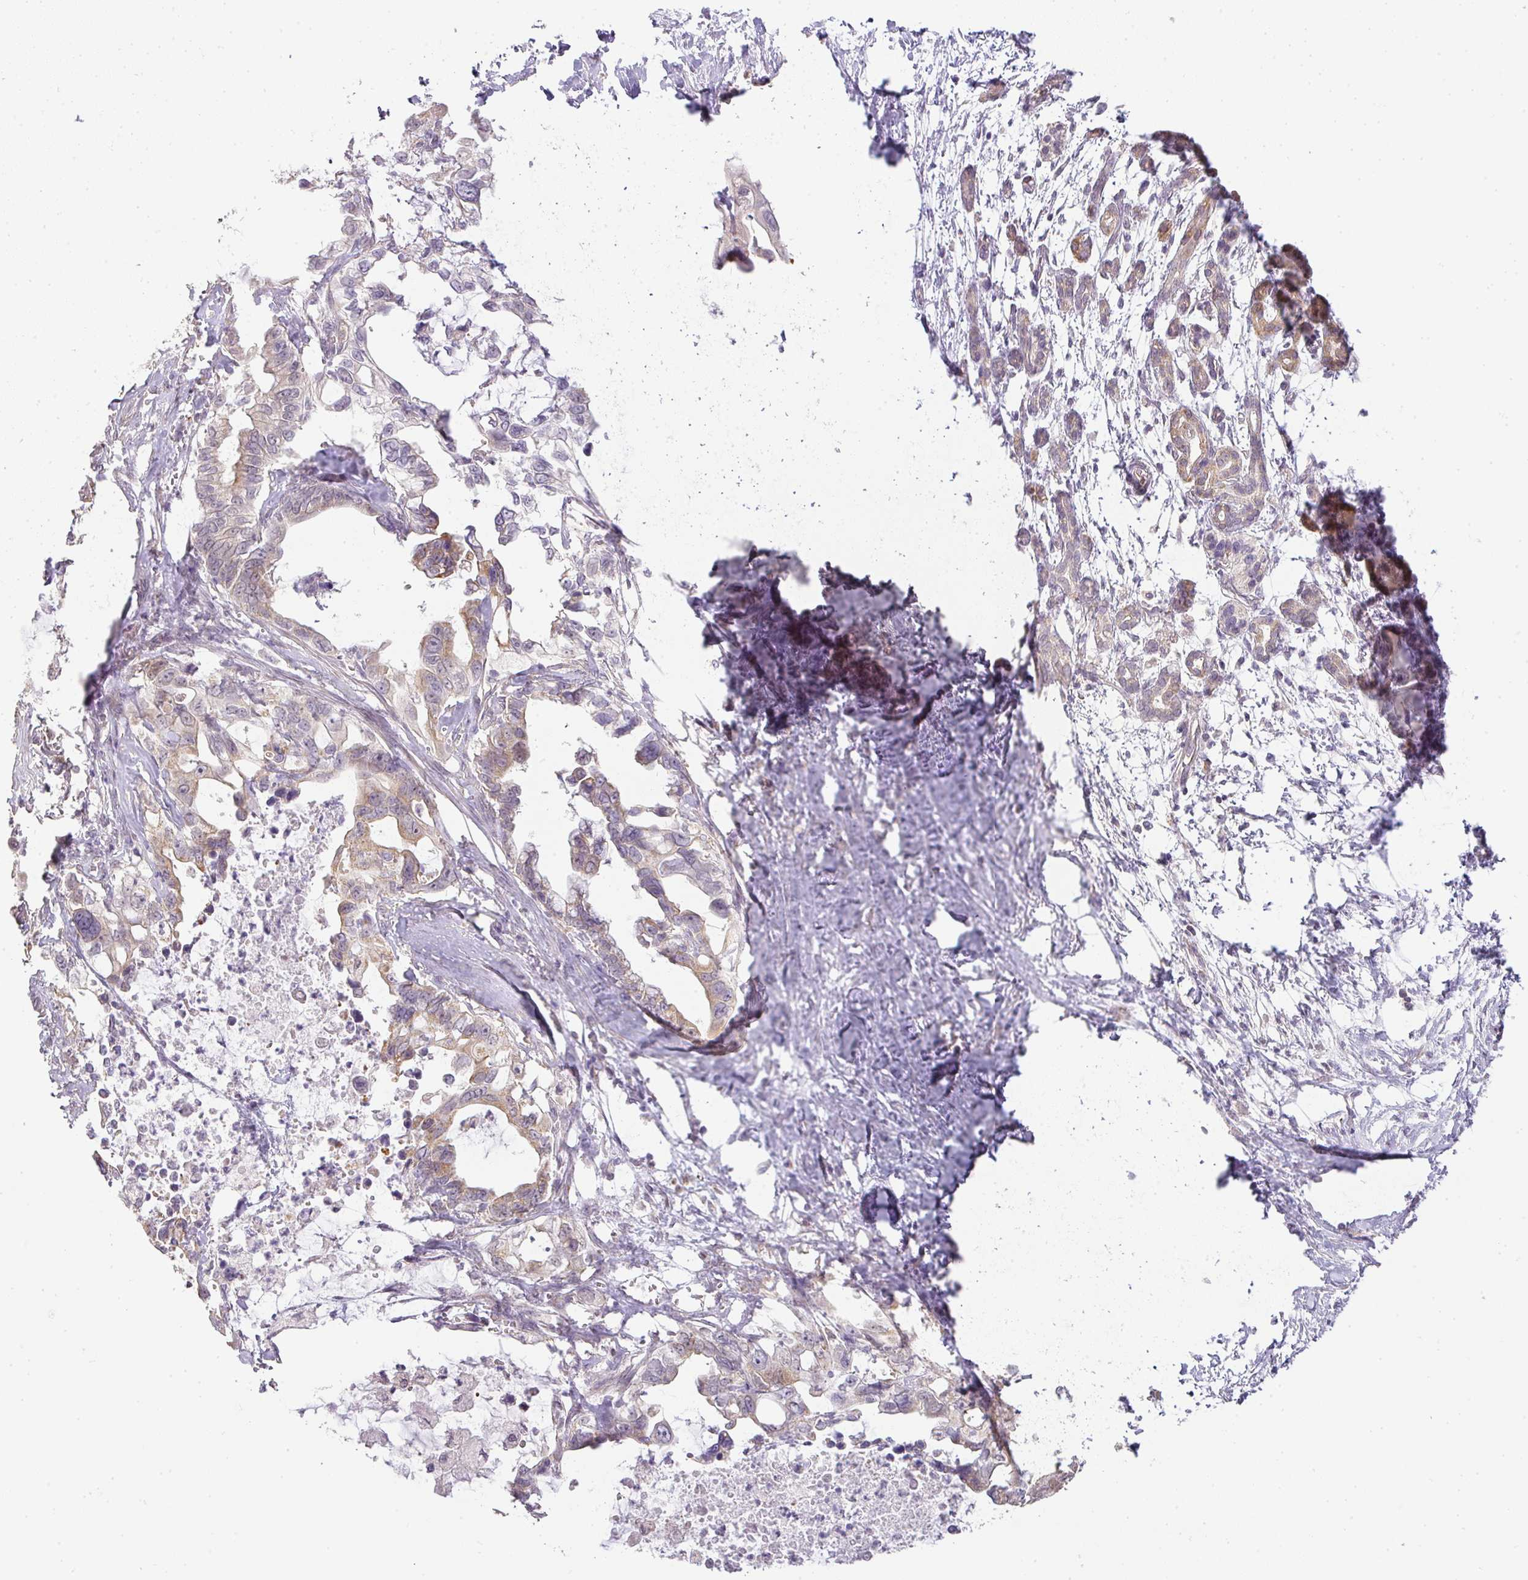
{"staining": {"intensity": "moderate", "quantity": "25%-75%", "location": "cytoplasmic/membranous"}, "tissue": "pancreatic cancer", "cell_type": "Tumor cells", "image_type": "cancer", "snomed": [{"axis": "morphology", "description": "Adenocarcinoma, NOS"}, {"axis": "topography", "description": "Pancreas"}], "caption": "Tumor cells display medium levels of moderate cytoplasmic/membranous expression in about 25%-75% of cells in human pancreatic cancer. (Stains: DAB (3,3'-diaminobenzidine) in brown, nuclei in blue, Microscopy: brightfield microscopy at high magnification).", "gene": "MYOM2", "patient": {"sex": "male", "age": 61}}